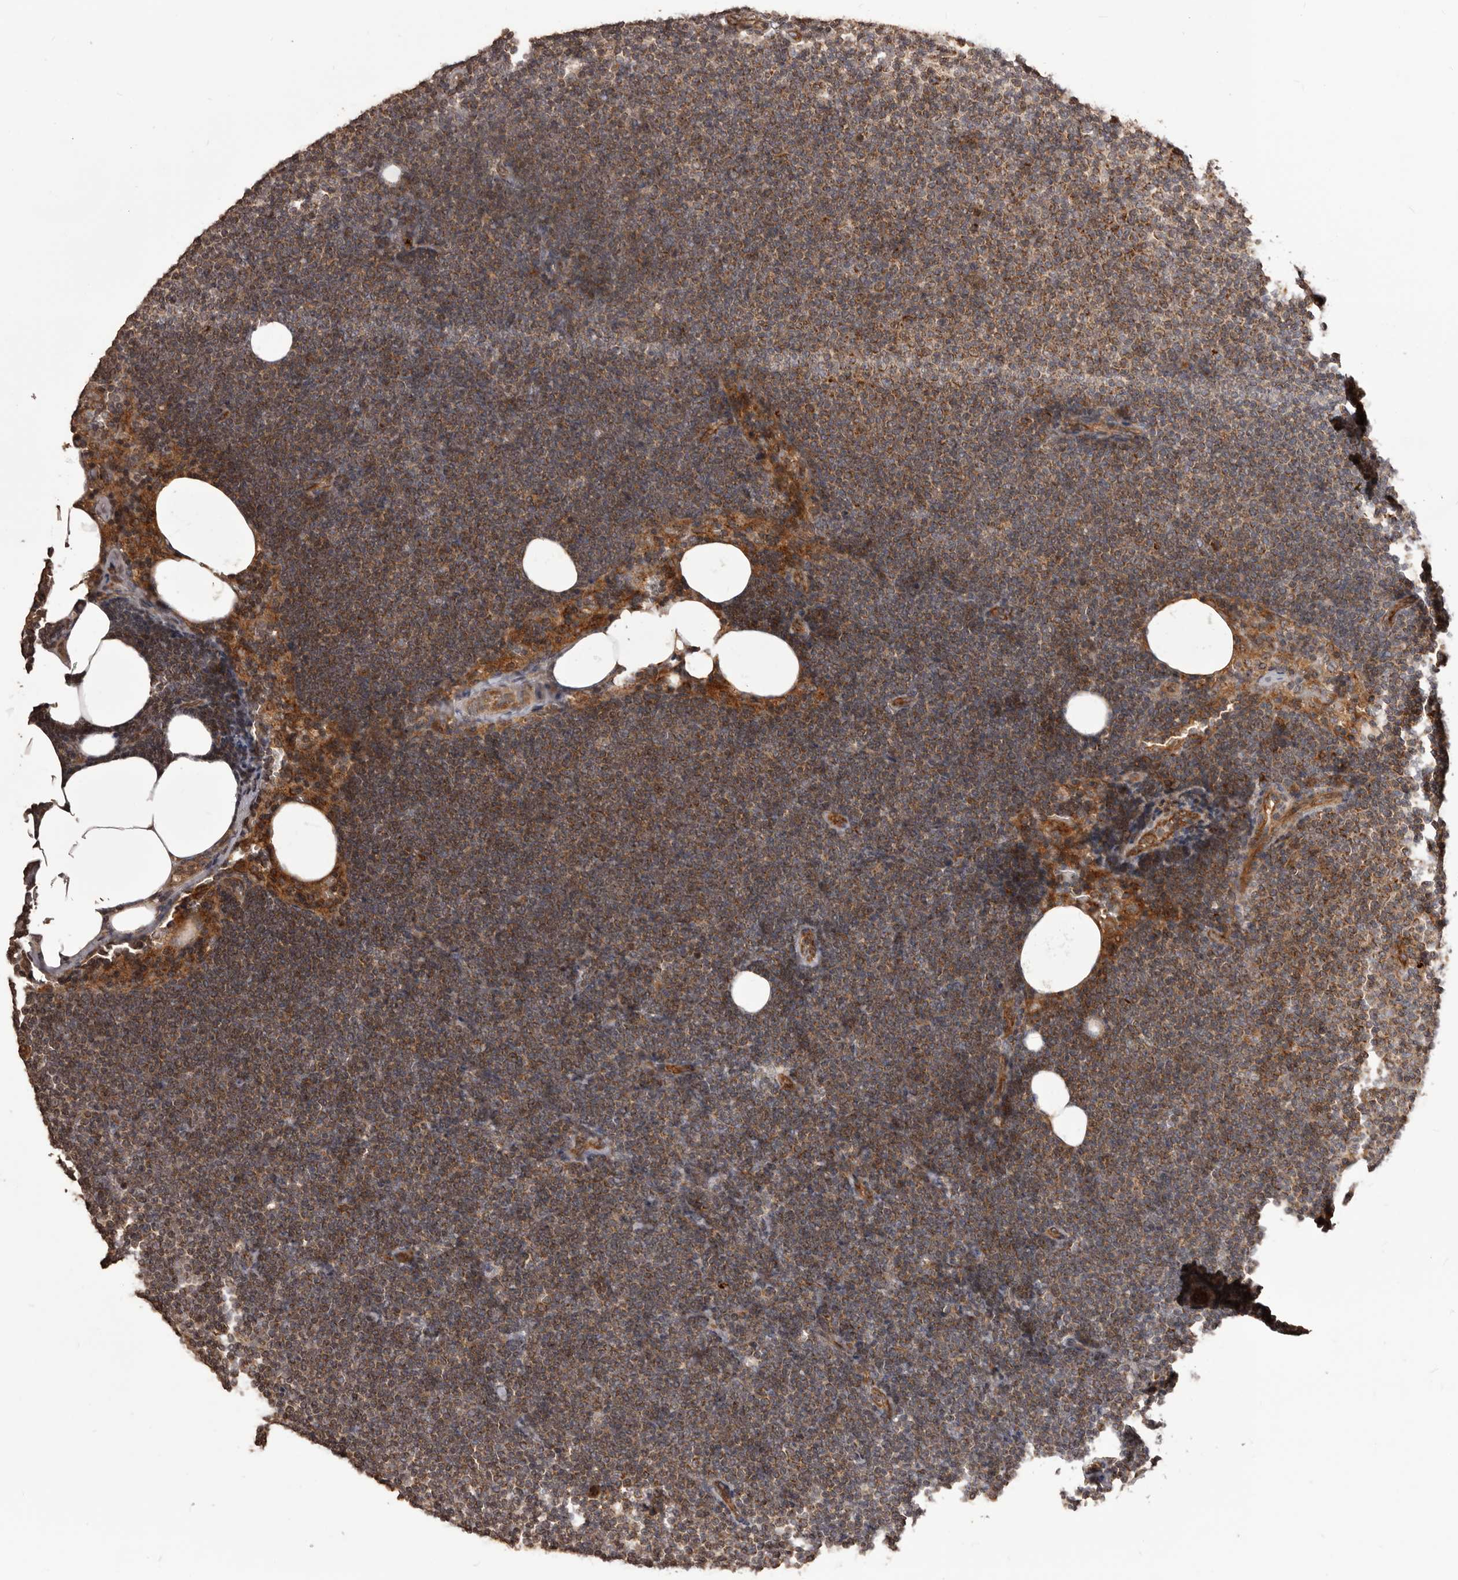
{"staining": {"intensity": "moderate", "quantity": ">75%", "location": "cytoplasmic/membranous"}, "tissue": "lymphoma", "cell_type": "Tumor cells", "image_type": "cancer", "snomed": [{"axis": "morphology", "description": "Malignant lymphoma, non-Hodgkin's type, Low grade"}, {"axis": "topography", "description": "Lymph node"}], "caption": "High-magnification brightfield microscopy of low-grade malignant lymphoma, non-Hodgkin's type stained with DAB (3,3'-diaminobenzidine) (brown) and counterstained with hematoxylin (blue). tumor cells exhibit moderate cytoplasmic/membranous positivity is present in approximately>75% of cells.", "gene": "QRSL1", "patient": {"sex": "female", "age": 53}}